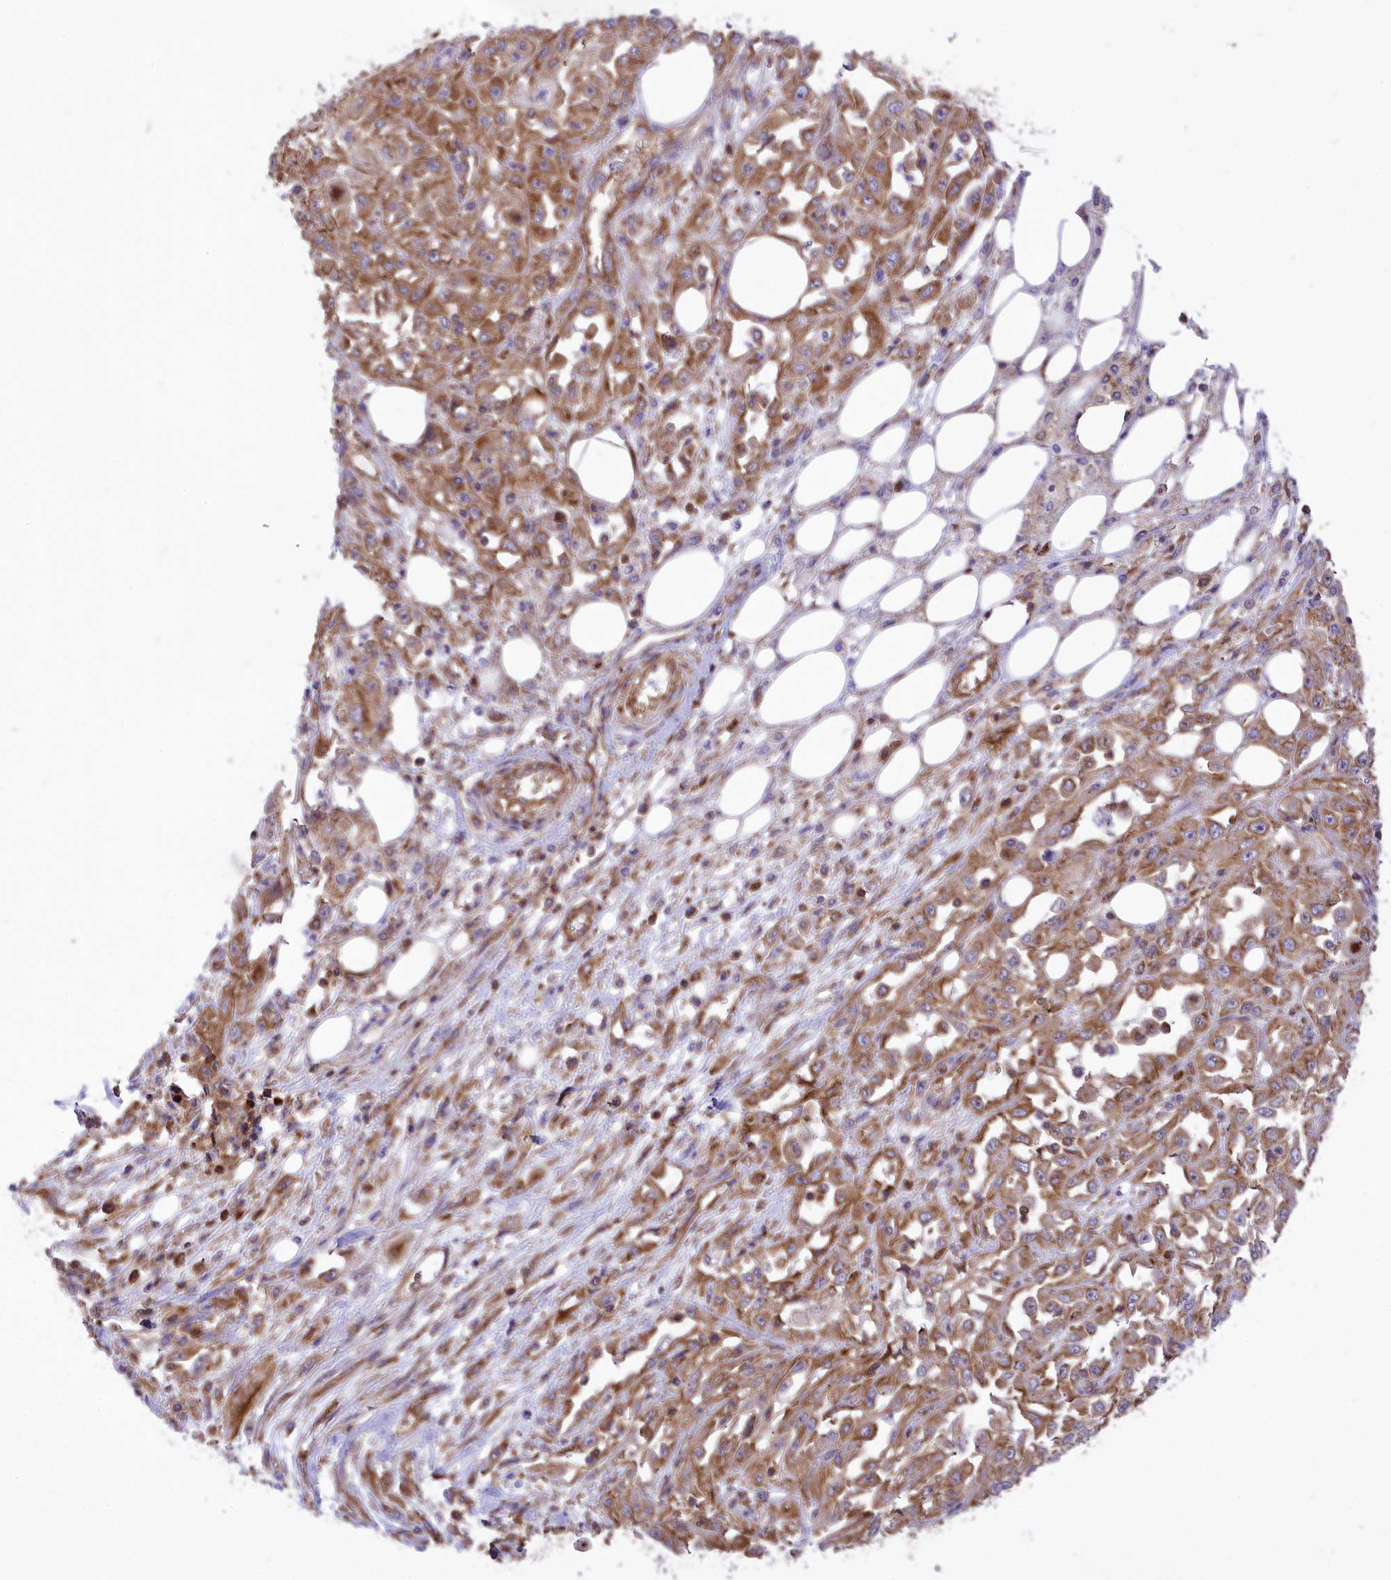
{"staining": {"intensity": "moderate", "quantity": ">75%", "location": "cytoplasmic/membranous"}, "tissue": "skin cancer", "cell_type": "Tumor cells", "image_type": "cancer", "snomed": [{"axis": "morphology", "description": "Squamous cell carcinoma, NOS"}, {"axis": "morphology", "description": "Squamous cell carcinoma, metastatic, NOS"}, {"axis": "topography", "description": "Skin"}, {"axis": "topography", "description": "Lymph node"}], "caption": "Immunohistochemical staining of metastatic squamous cell carcinoma (skin) exhibits medium levels of moderate cytoplasmic/membranous protein positivity in about >75% of tumor cells. Using DAB (3,3'-diaminobenzidine) (brown) and hematoxylin (blue) stains, captured at high magnification using brightfield microscopy.", "gene": "SEPTIN9", "patient": {"sex": "male", "age": 75}}